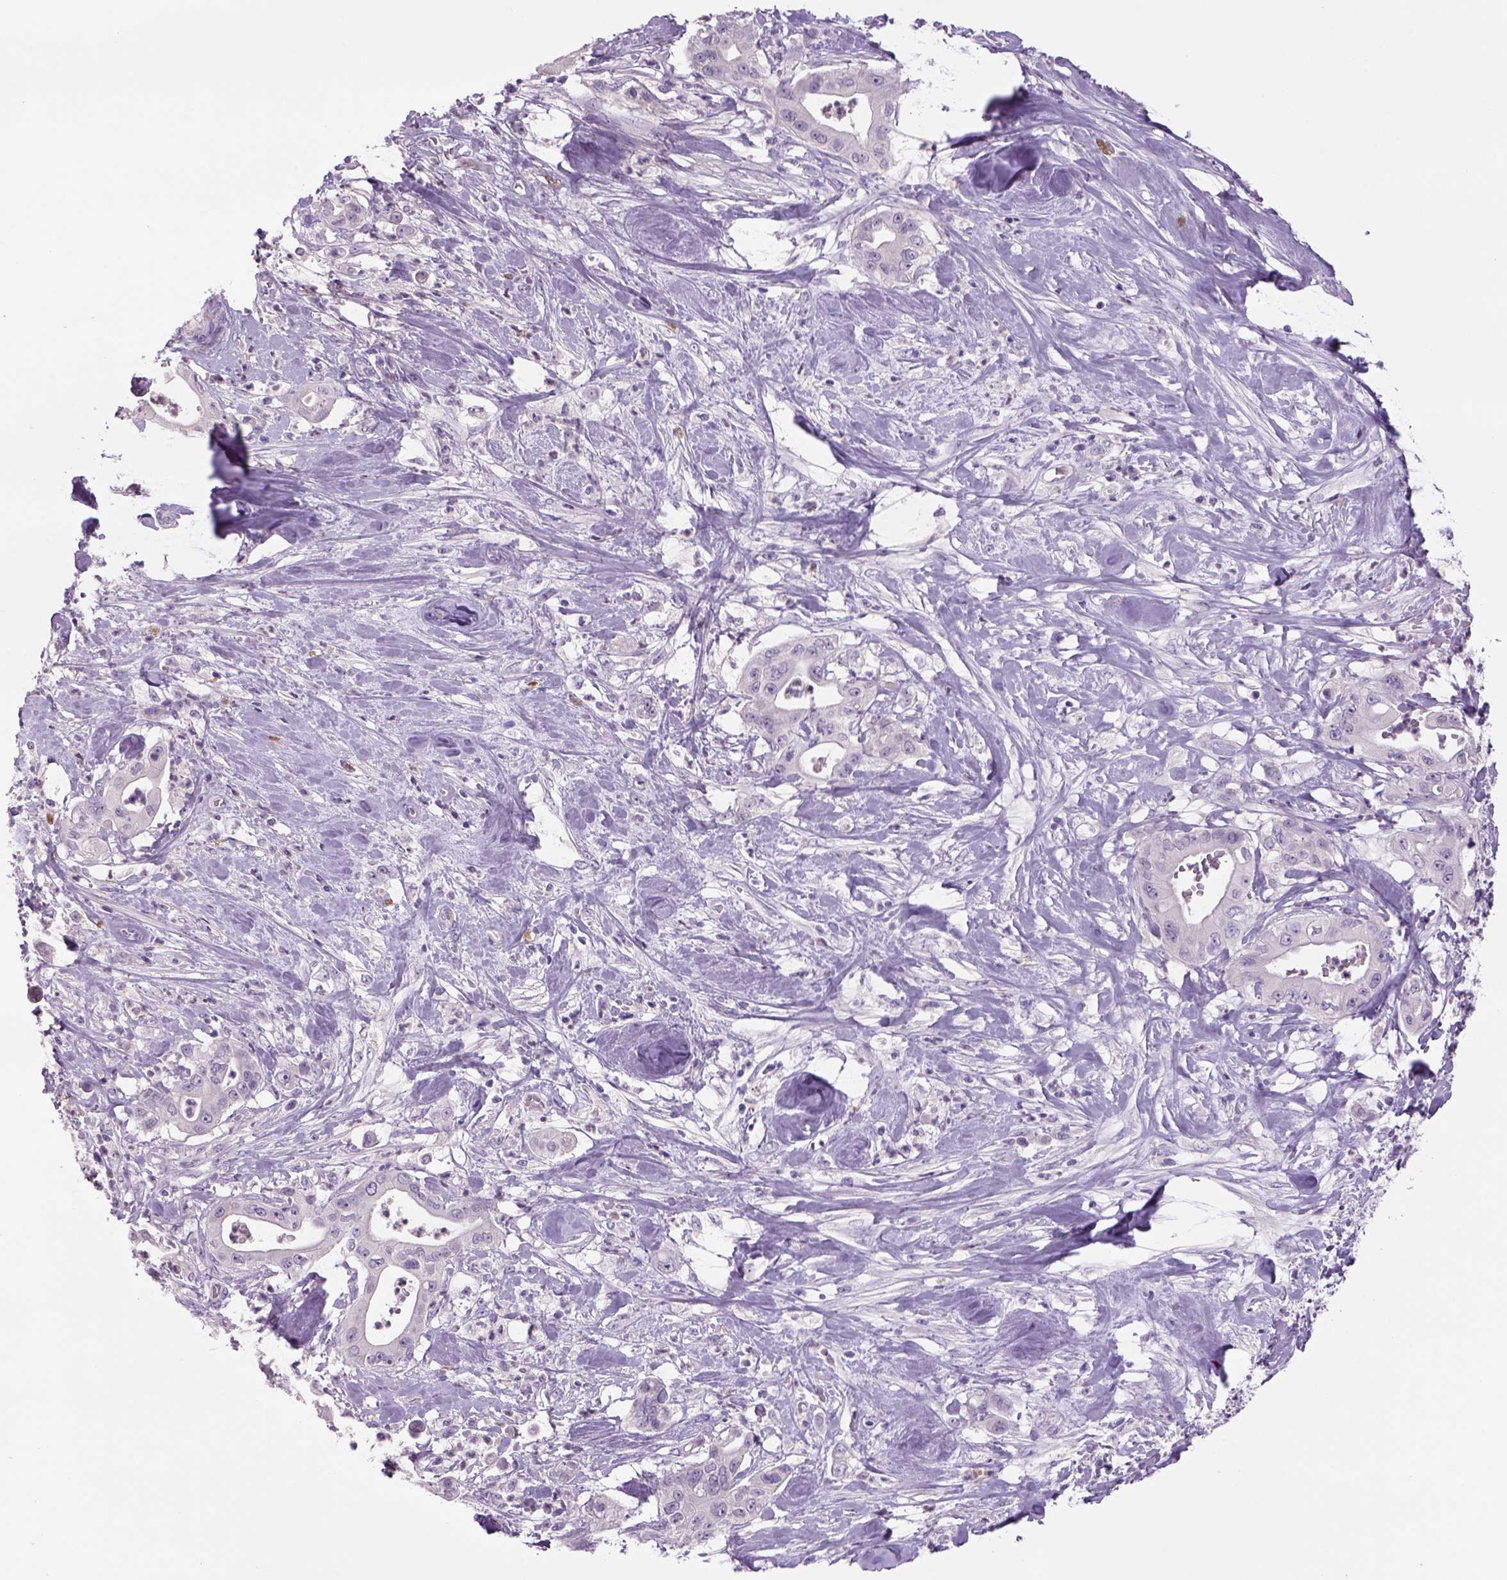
{"staining": {"intensity": "negative", "quantity": "none", "location": "none"}, "tissue": "pancreatic cancer", "cell_type": "Tumor cells", "image_type": "cancer", "snomed": [{"axis": "morphology", "description": "Adenocarcinoma, NOS"}, {"axis": "topography", "description": "Pancreas"}], "caption": "Human pancreatic adenocarcinoma stained for a protein using immunohistochemistry shows no positivity in tumor cells.", "gene": "DBH", "patient": {"sex": "male", "age": 71}}